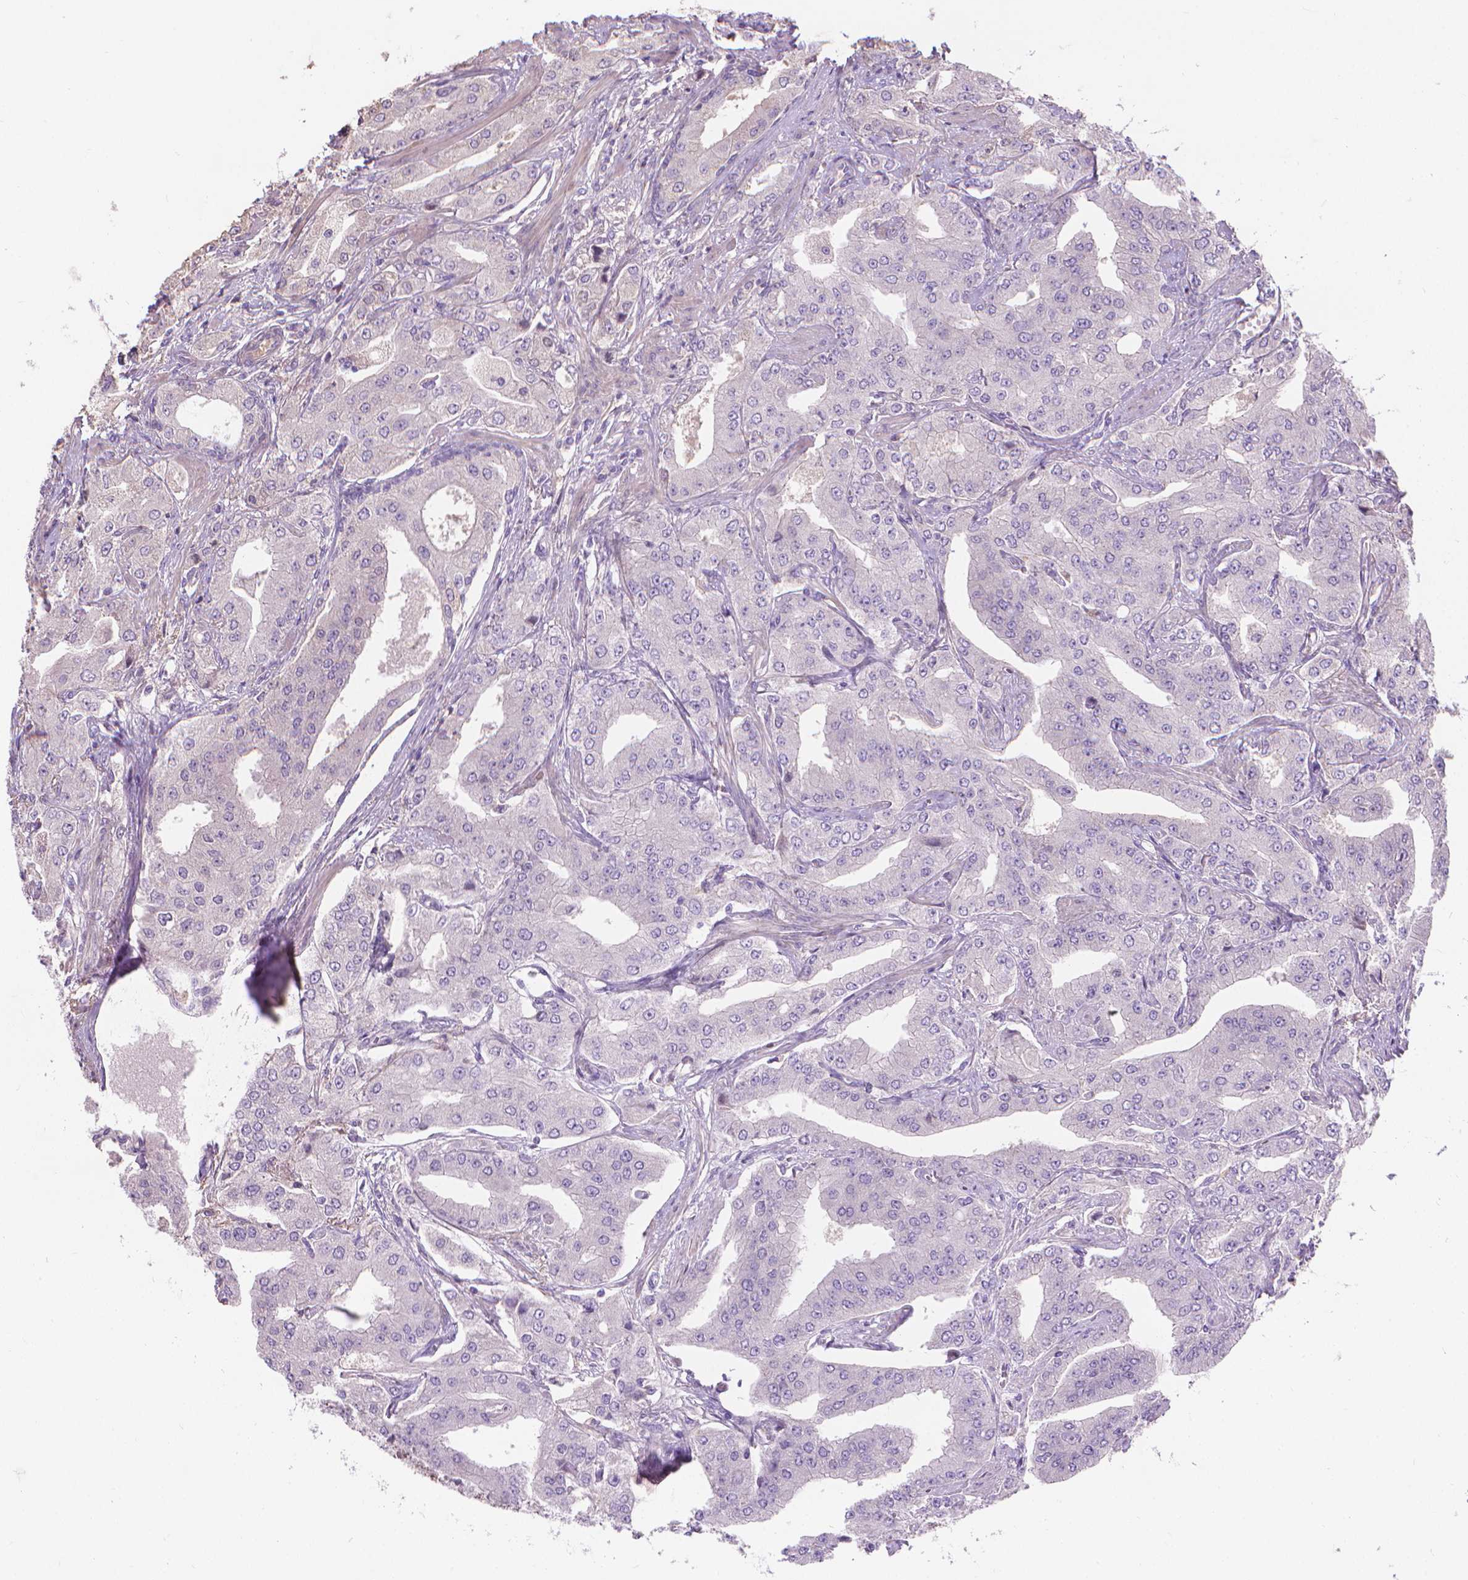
{"staining": {"intensity": "negative", "quantity": "none", "location": "none"}, "tissue": "prostate cancer", "cell_type": "Tumor cells", "image_type": "cancer", "snomed": [{"axis": "morphology", "description": "Adenocarcinoma, Low grade"}, {"axis": "topography", "description": "Prostate"}], "caption": "Prostate cancer (adenocarcinoma (low-grade)) was stained to show a protein in brown. There is no significant expression in tumor cells.", "gene": "CABCOCO1", "patient": {"sex": "male", "age": 60}}